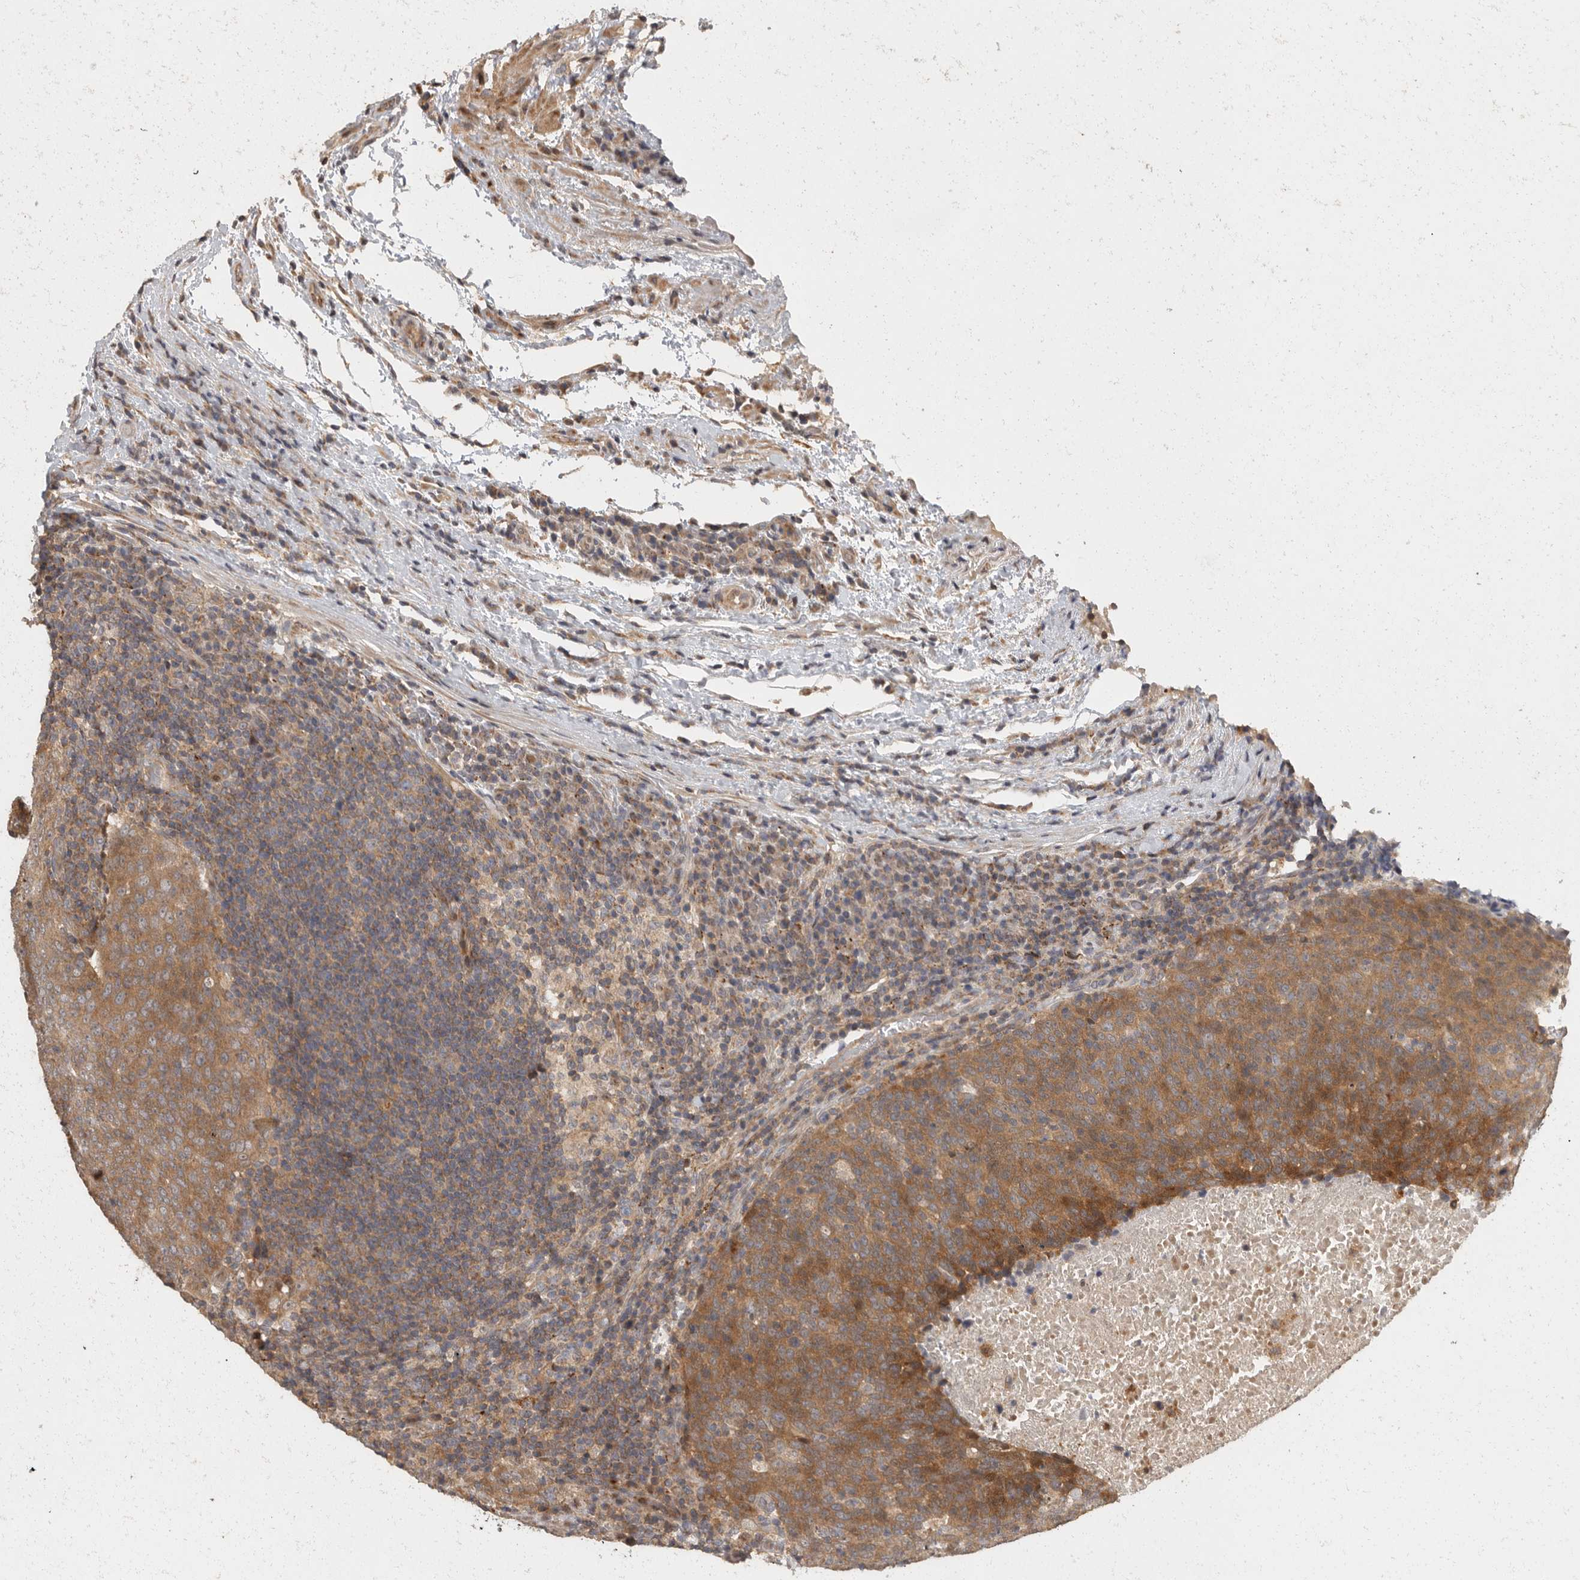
{"staining": {"intensity": "moderate", "quantity": ">75%", "location": "cytoplasmic/membranous"}, "tissue": "head and neck cancer", "cell_type": "Tumor cells", "image_type": "cancer", "snomed": [{"axis": "morphology", "description": "Squamous cell carcinoma, NOS"}, {"axis": "morphology", "description": "Squamous cell carcinoma, metastatic, NOS"}, {"axis": "topography", "description": "Lymph node"}, {"axis": "topography", "description": "Head-Neck"}], "caption": "Tumor cells display moderate cytoplasmic/membranous expression in approximately >75% of cells in metastatic squamous cell carcinoma (head and neck).", "gene": "SWT1", "patient": {"sex": "male", "age": 62}}